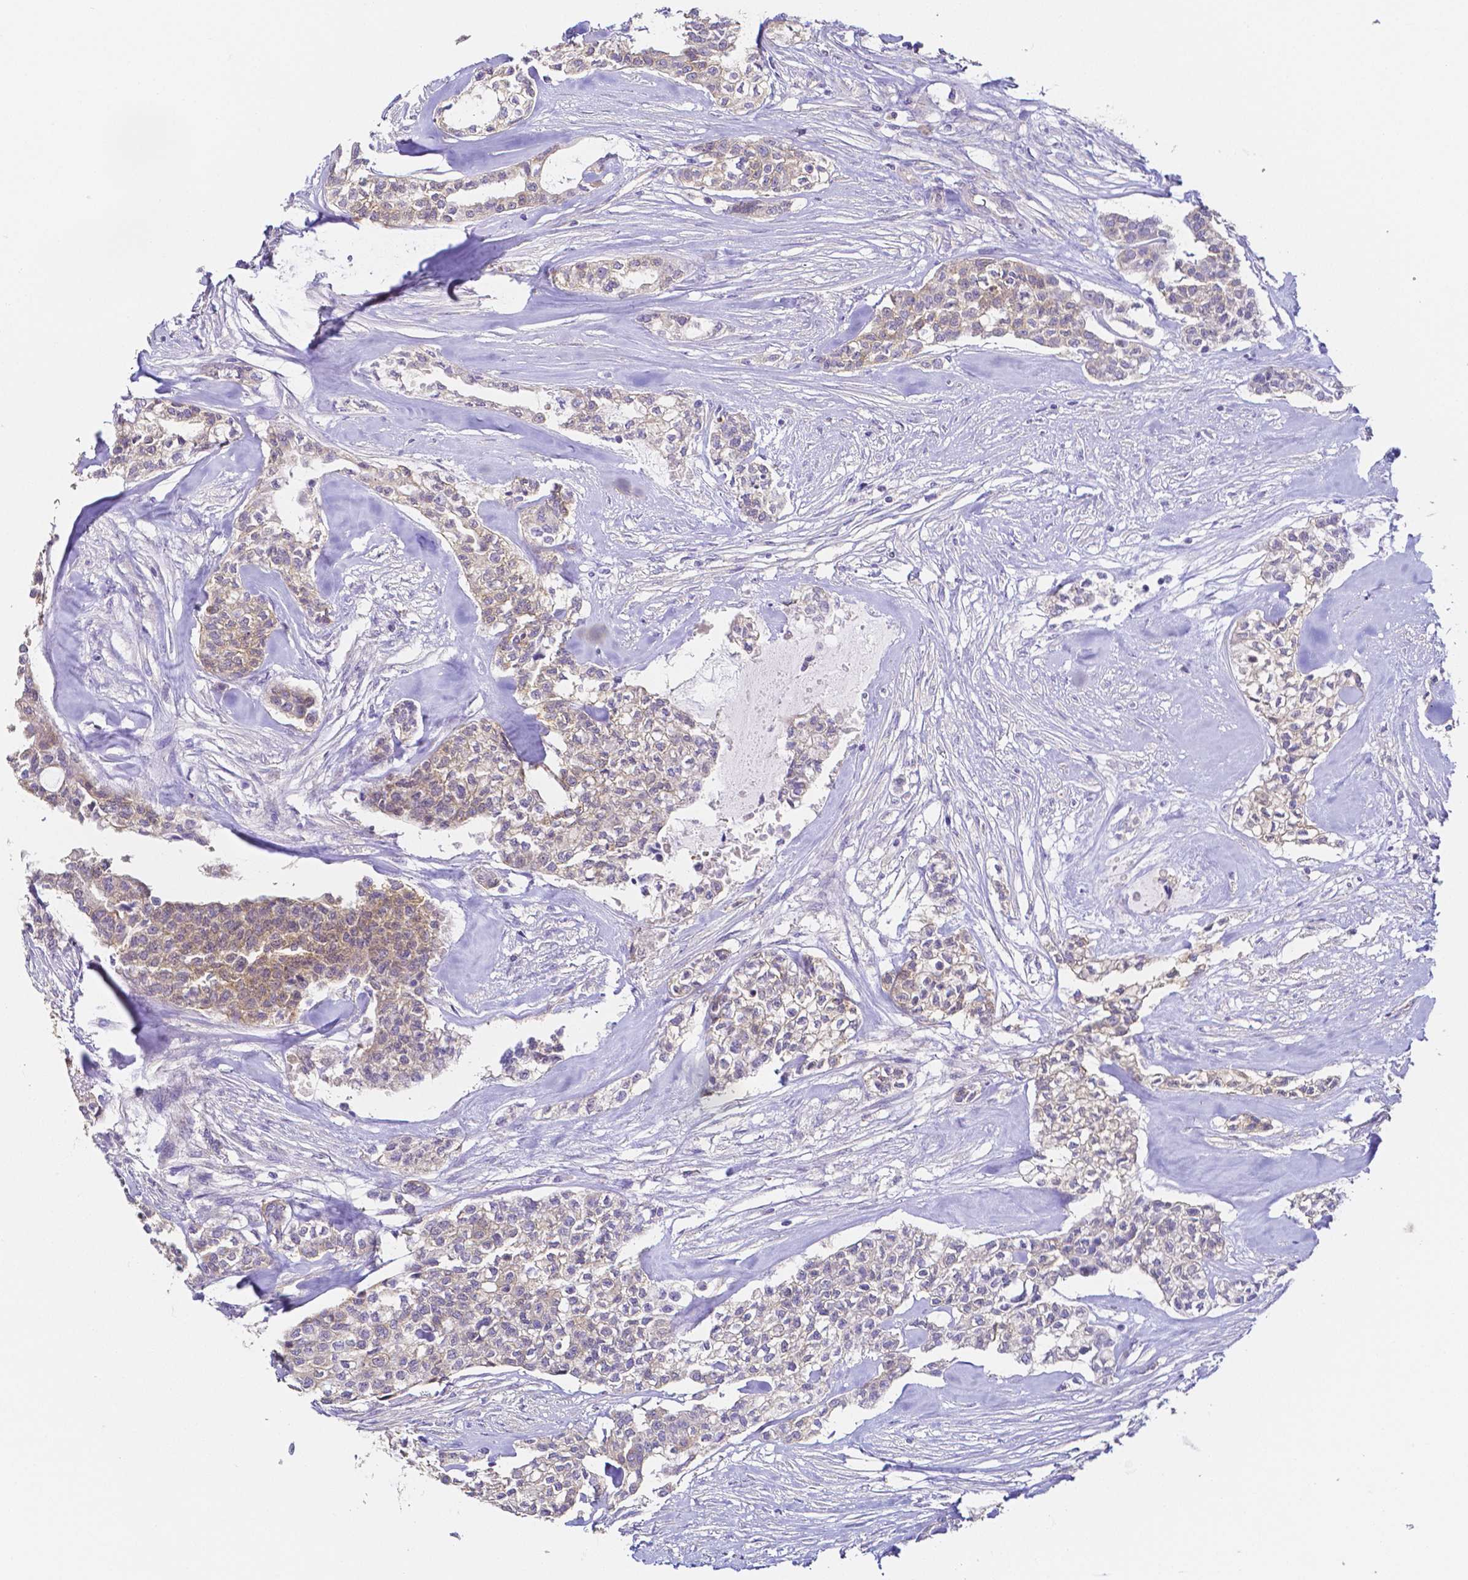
{"staining": {"intensity": "weak", "quantity": "25%-75%", "location": "cytoplasmic/membranous"}, "tissue": "head and neck cancer", "cell_type": "Tumor cells", "image_type": "cancer", "snomed": [{"axis": "morphology", "description": "Adenocarcinoma, NOS"}, {"axis": "topography", "description": "Head-Neck"}], "caption": "Protein staining of adenocarcinoma (head and neck) tissue displays weak cytoplasmic/membranous staining in approximately 25%-75% of tumor cells.", "gene": "PKP3", "patient": {"sex": "male", "age": 81}}